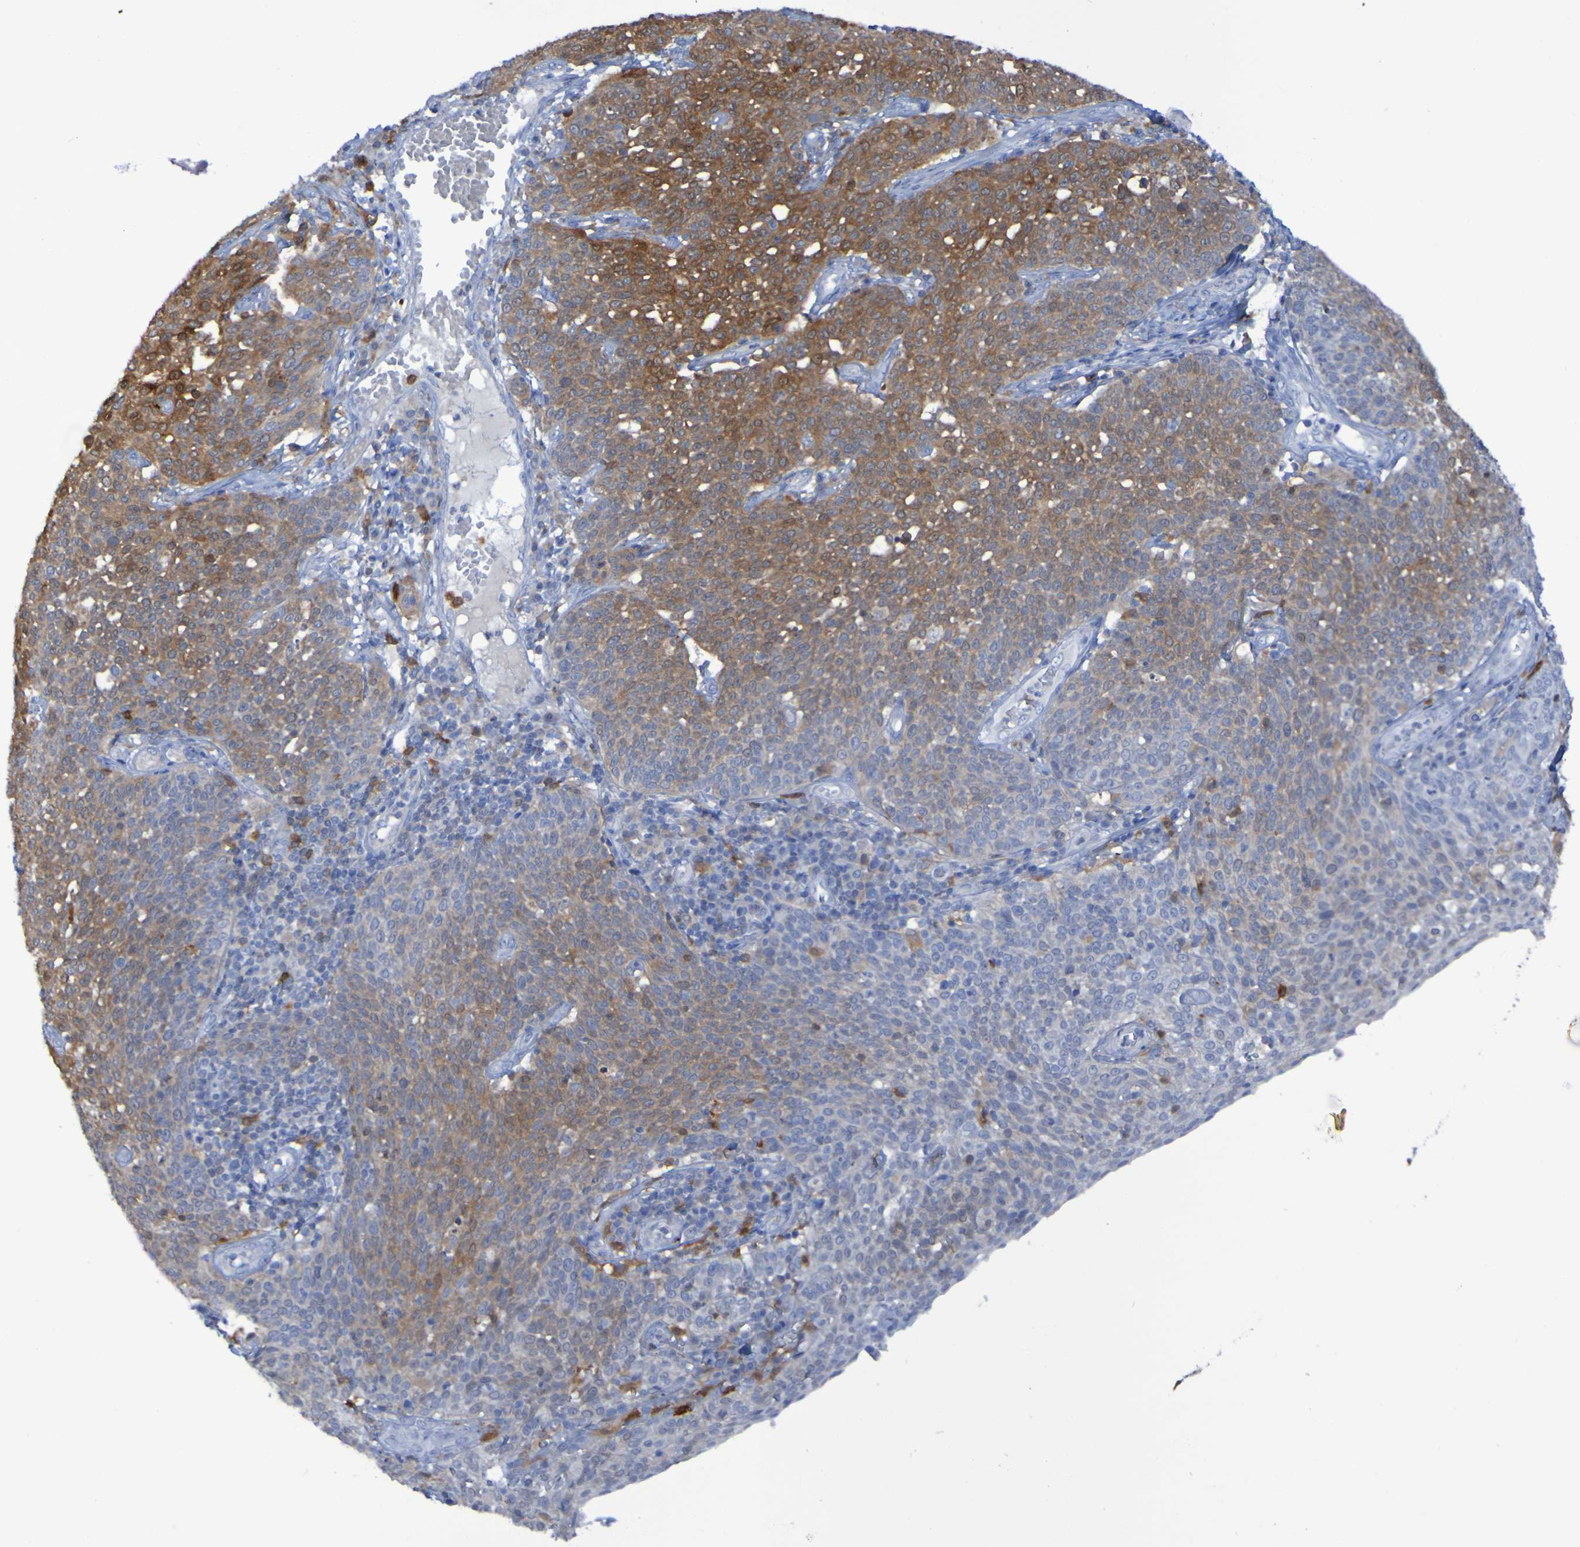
{"staining": {"intensity": "moderate", "quantity": ">75%", "location": "cytoplasmic/membranous"}, "tissue": "cervical cancer", "cell_type": "Tumor cells", "image_type": "cancer", "snomed": [{"axis": "morphology", "description": "Squamous cell carcinoma, NOS"}, {"axis": "topography", "description": "Cervix"}], "caption": "Immunohistochemical staining of squamous cell carcinoma (cervical) reveals medium levels of moderate cytoplasmic/membranous expression in about >75% of tumor cells.", "gene": "MPPE1", "patient": {"sex": "female", "age": 34}}